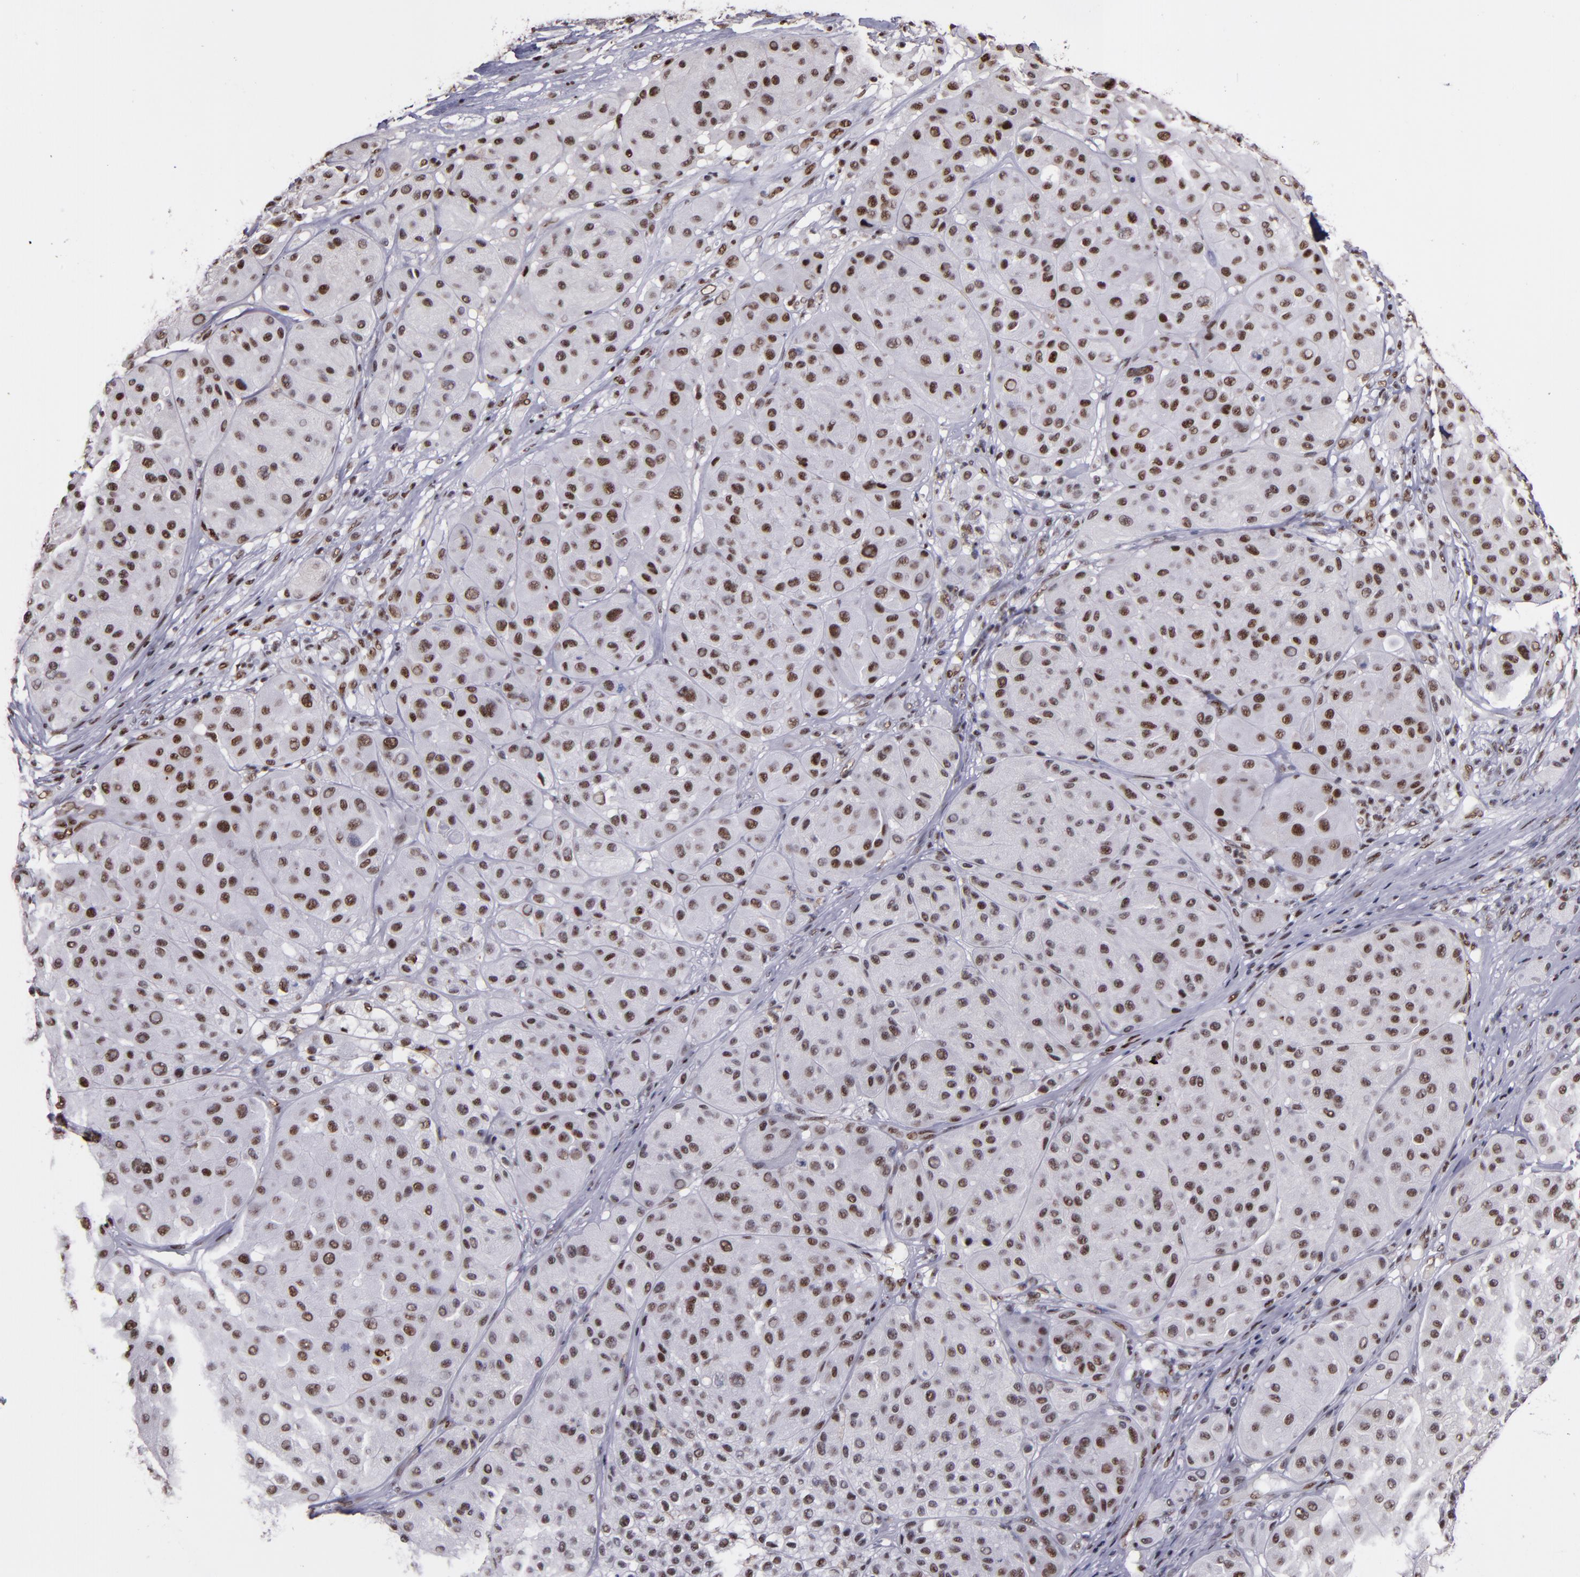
{"staining": {"intensity": "moderate", "quantity": ">75%", "location": "nuclear"}, "tissue": "melanoma", "cell_type": "Tumor cells", "image_type": "cancer", "snomed": [{"axis": "morphology", "description": "Normal tissue, NOS"}, {"axis": "morphology", "description": "Malignant melanoma, Metastatic site"}, {"axis": "topography", "description": "Skin"}], "caption": "Protein expression analysis of malignant melanoma (metastatic site) demonstrates moderate nuclear staining in about >75% of tumor cells.", "gene": "PPP4R3A", "patient": {"sex": "male", "age": 41}}